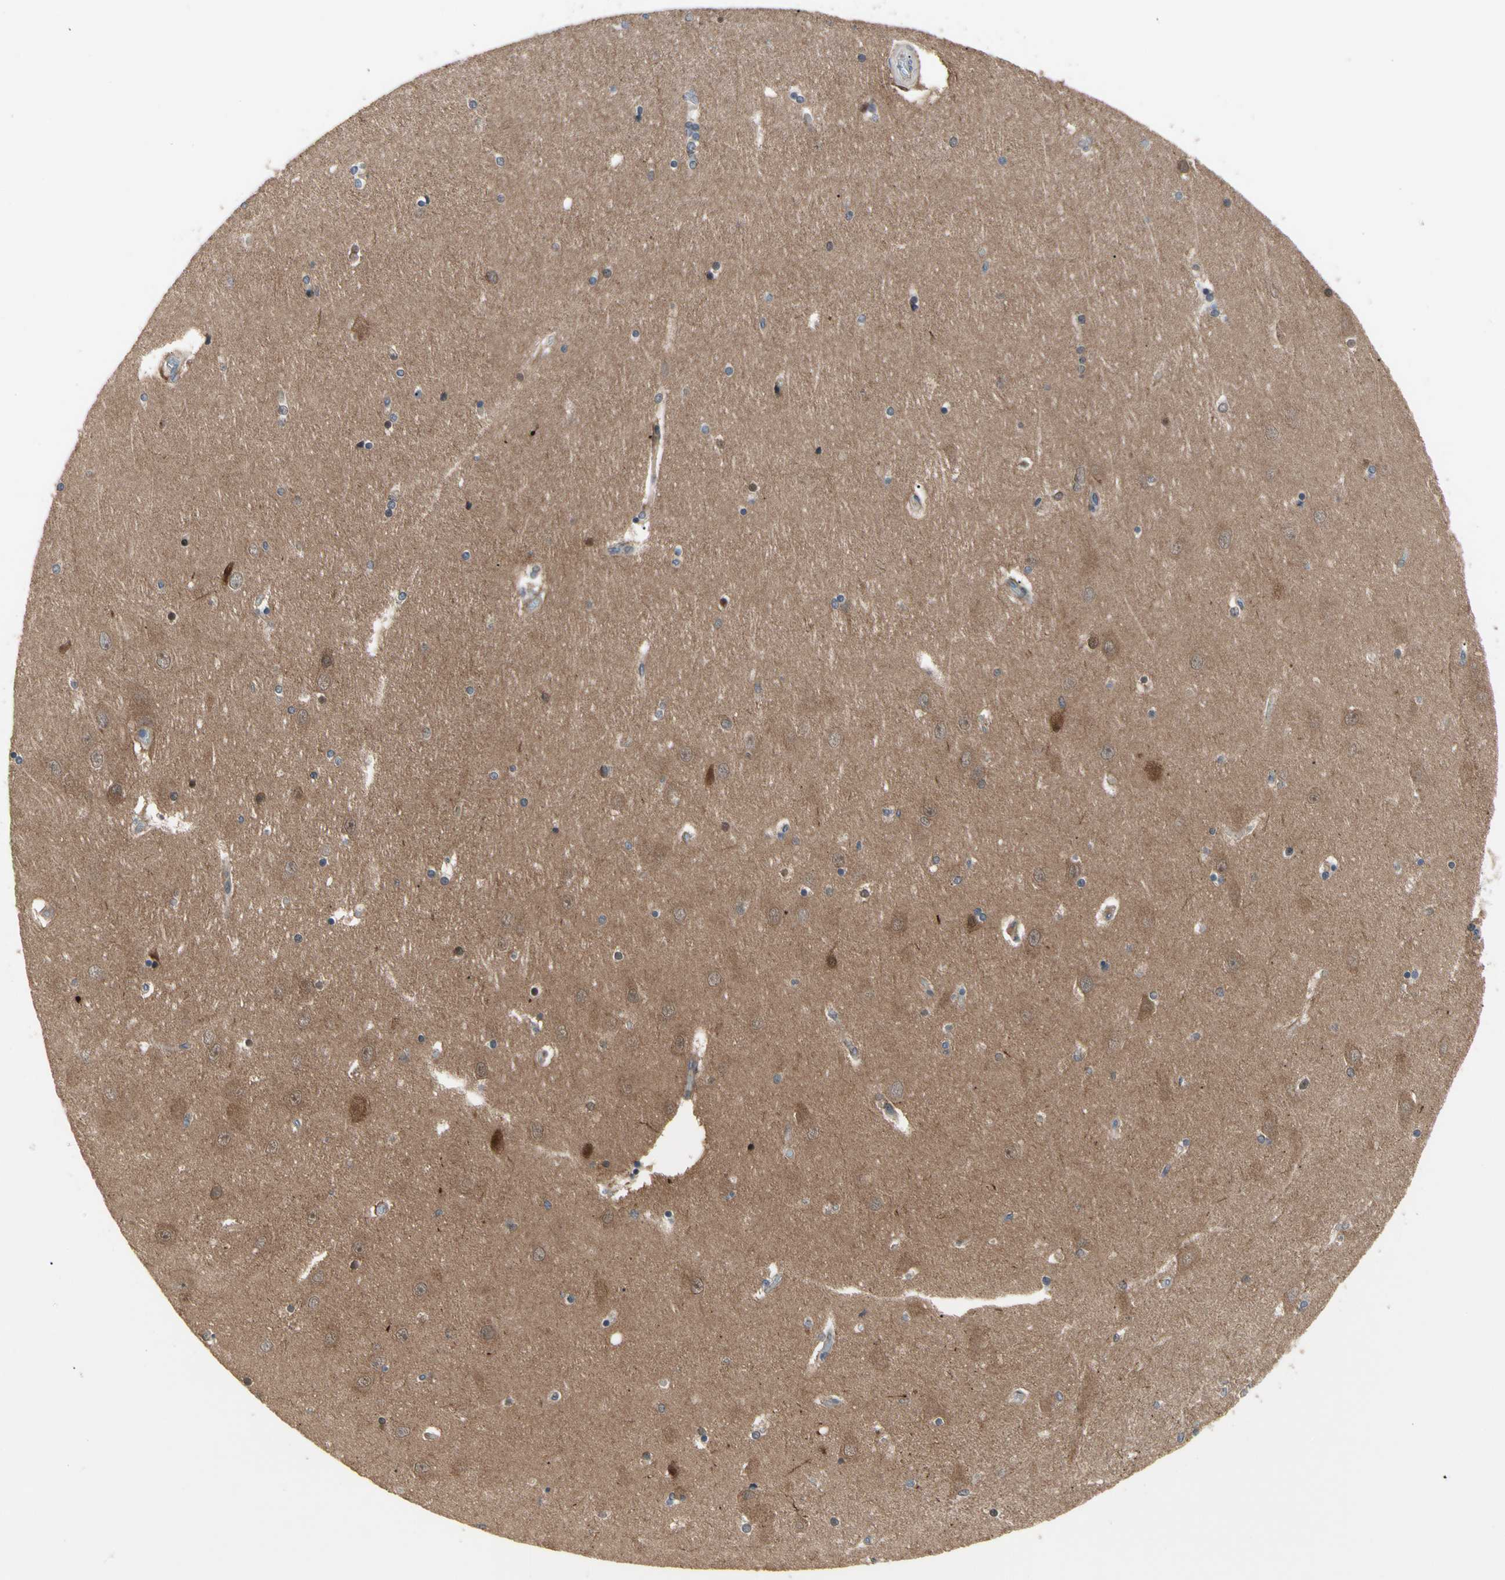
{"staining": {"intensity": "negative", "quantity": "none", "location": "none"}, "tissue": "hippocampus", "cell_type": "Glial cells", "image_type": "normal", "snomed": [{"axis": "morphology", "description": "Normal tissue, NOS"}, {"axis": "topography", "description": "Hippocampus"}], "caption": "Glial cells show no significant protein expression in benign hippocampus.", "gene": "HMGCR", "patient": {"sex": "female", "age": 54}}